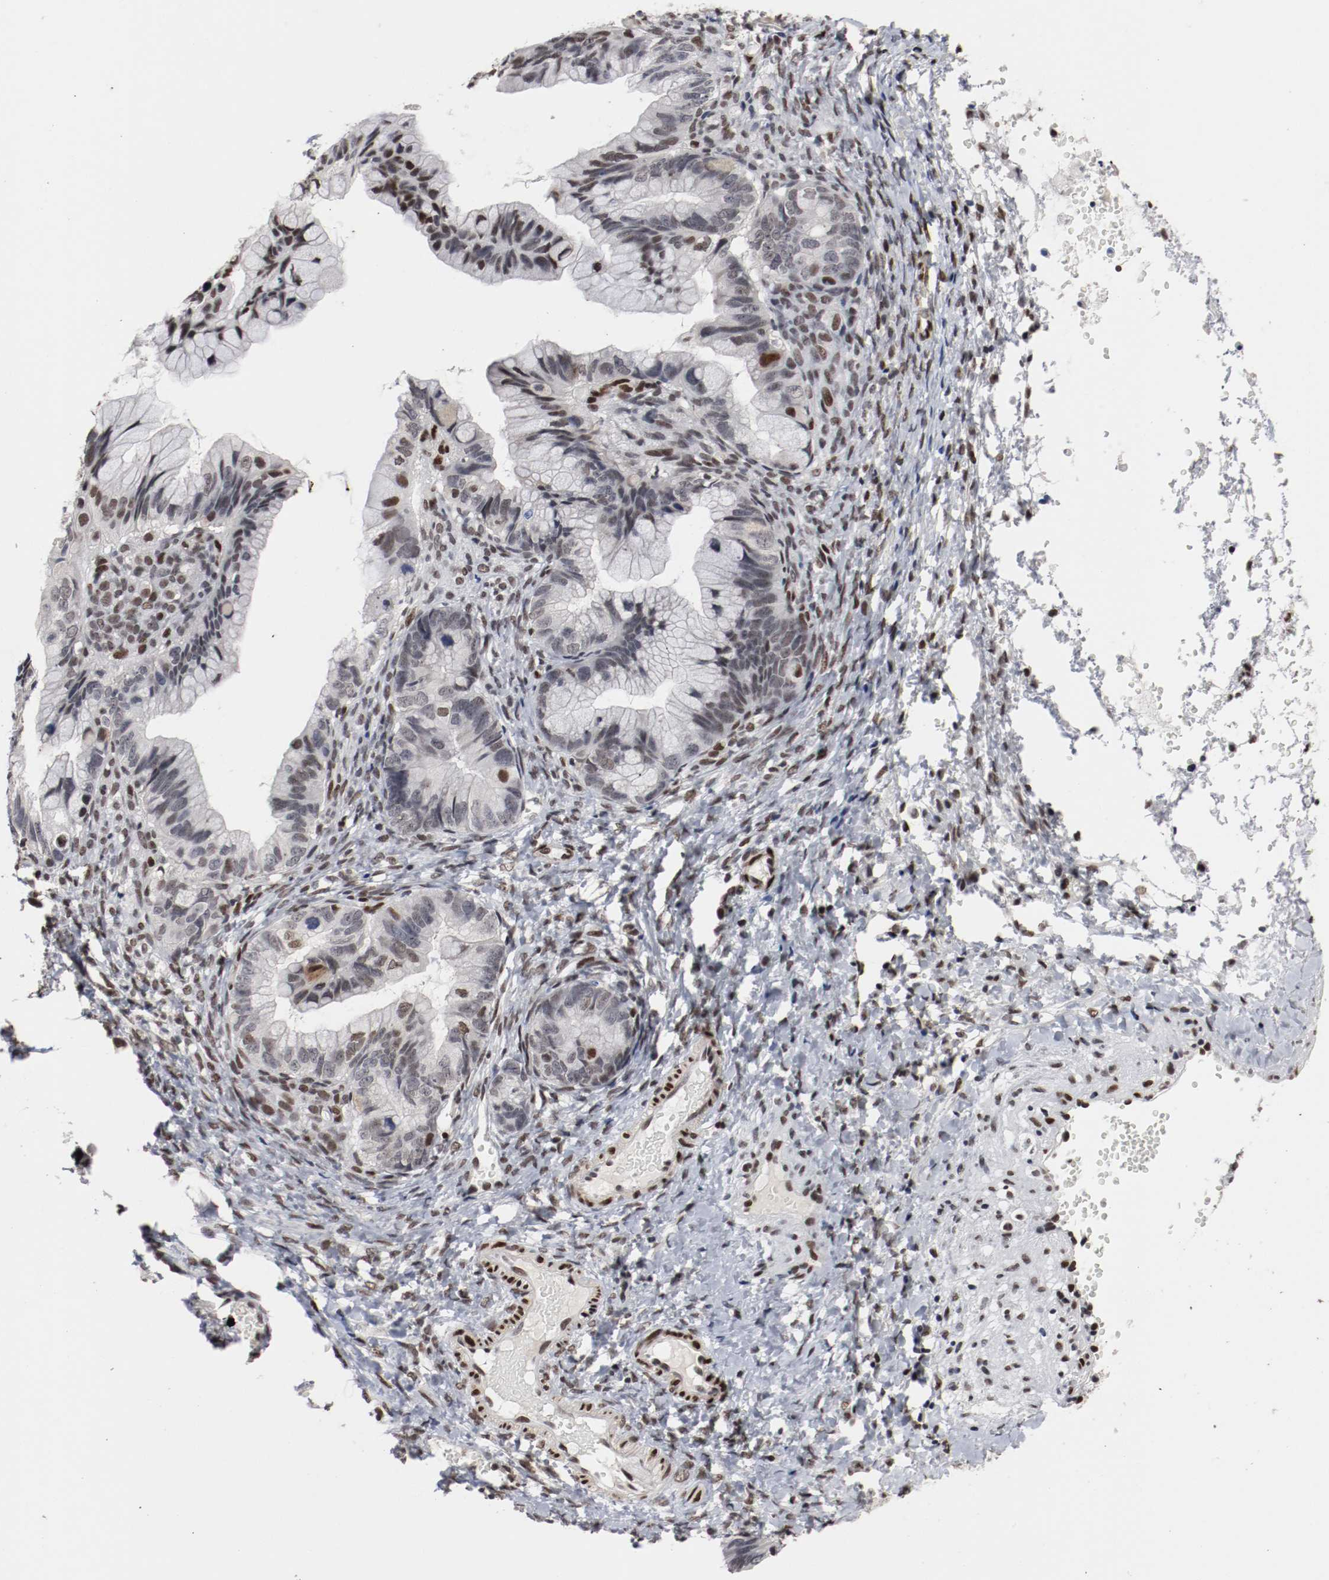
{"staining": {"intensity": "moderate", "quantity": "<25%", "location": "nuclear"}, "tissue": "ovarian cancer", "cell_type": "Tumor cells", "image_type": "cancer", "snomed": [{"axis": "morphology", "description": "Cystadenocarcinoma, mucinous, NOS"}, {"axis": "topography", "description": "Ovary"}], "caption": "The immunohistochemical stain labels moderate nuclear positivity in tumor cells of ovarian mucinous cystadenocarcinoma tissue.", "gene": "MEF2D", "patient": {"sex": "female", "age": 36}}